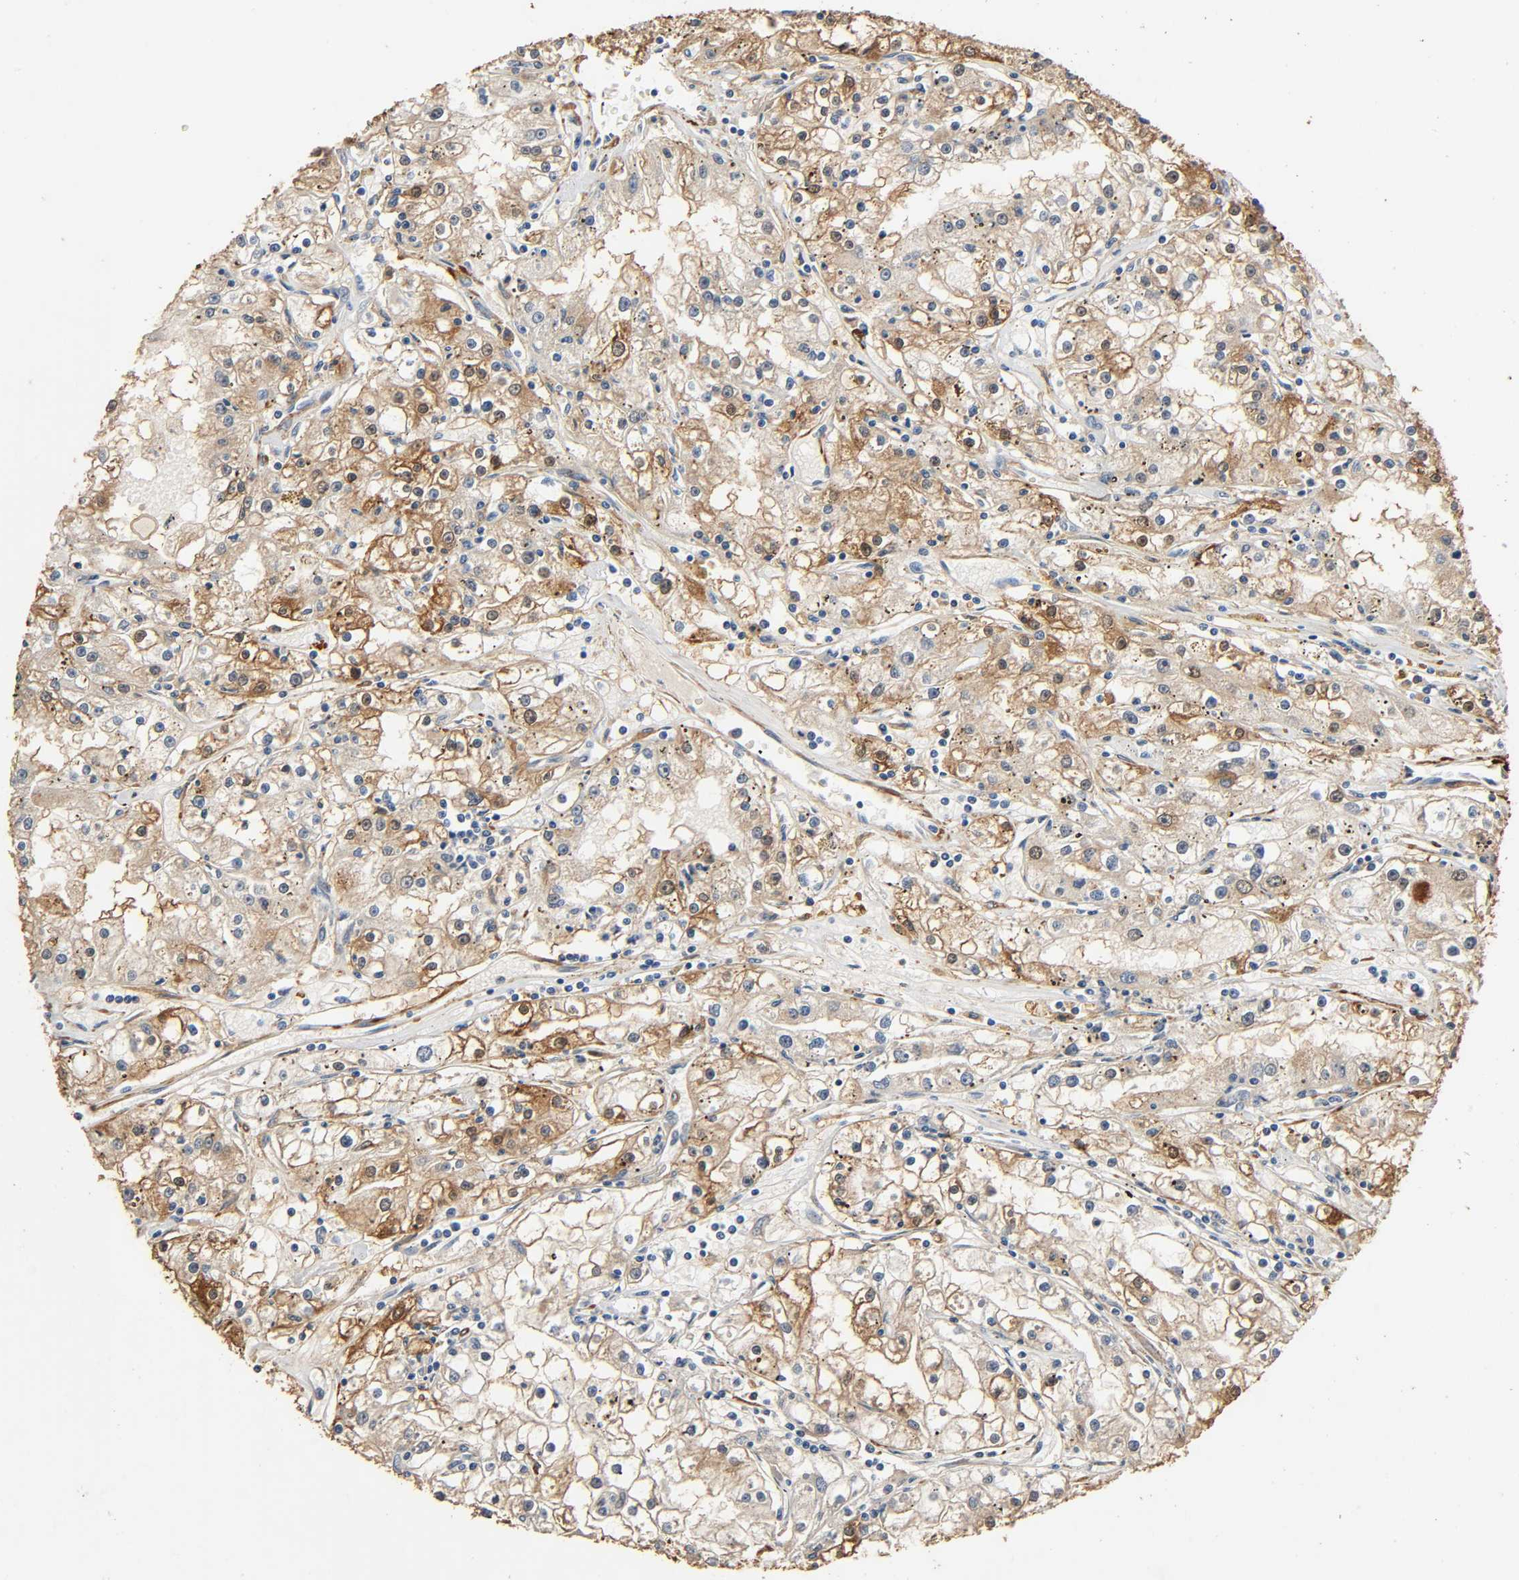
{"staining": {"intensity": "moderate", "quantity": ">75%", "location": "cytoplasmic/membranous,nuclear"}, "tissue": "renal cancer", "cell_type": "Tumor cells", "image_type": "cancer", "snomed": [{"axis": "morphology", "description": "Adenocarcinoma, NOS"}, {"axis": "topography", "description": "Kidney"}], "caption": "This is an image of immunohistochemistry staining of adenocarcinoma (renal), which shows moderate staining in the cytoplasmic/membranous and nuclear of tumor cells.", "gene": "GSTA3", "patient": {"sex": "male", "age": 56}}